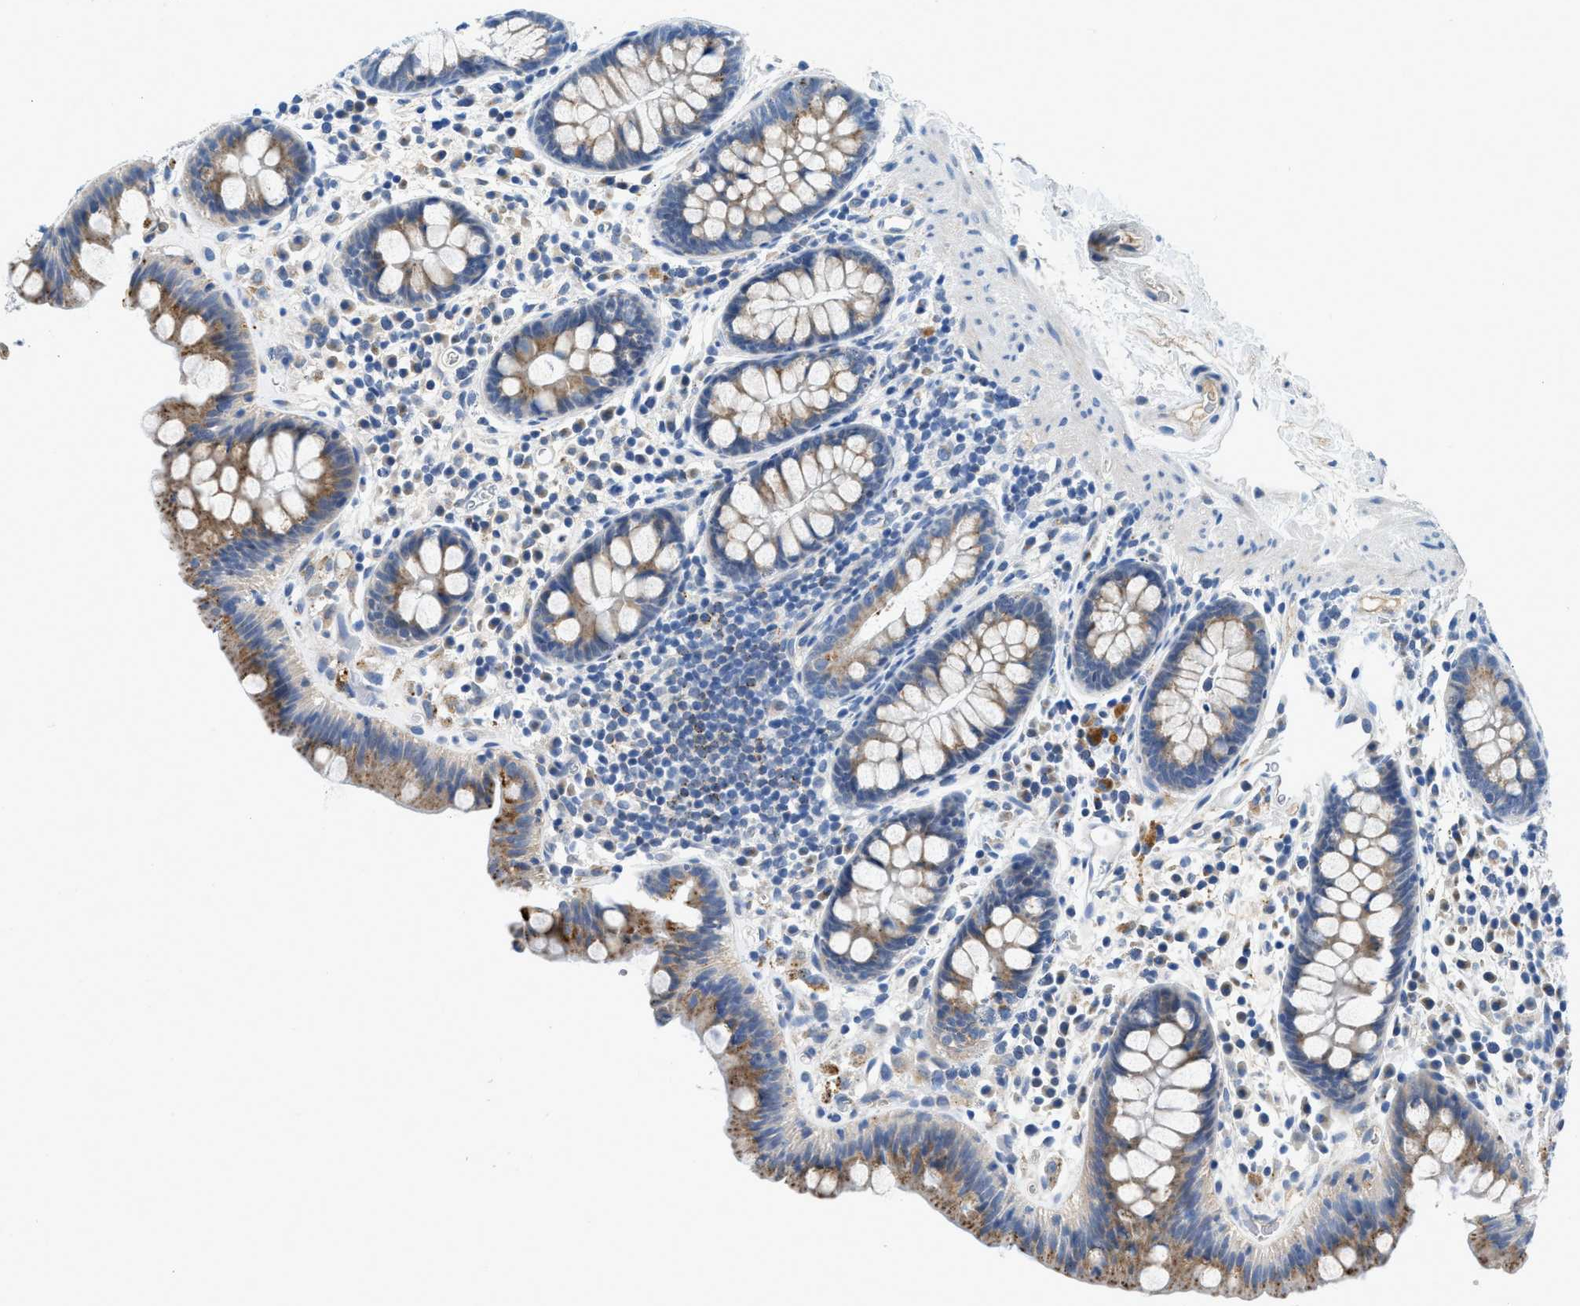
{"staining": {"intensity": "negative", "quantity": "none", "location": "none"}, "tissue": "colon", "cell_type": "Endothelial cells", "image_type": "normal", "snomed": [{"axis": "morphology", "description": "Normal tissue, NOS"}, {"axis": "topography", "description": "Colon"}], "caption": "IHC photomicrograph of benign human colon stained for a protein (brown), which exhibits no positivity in endothelial cells.", "gene": "TSPAN3", "patient": {"sex": "female", "age": 80}}